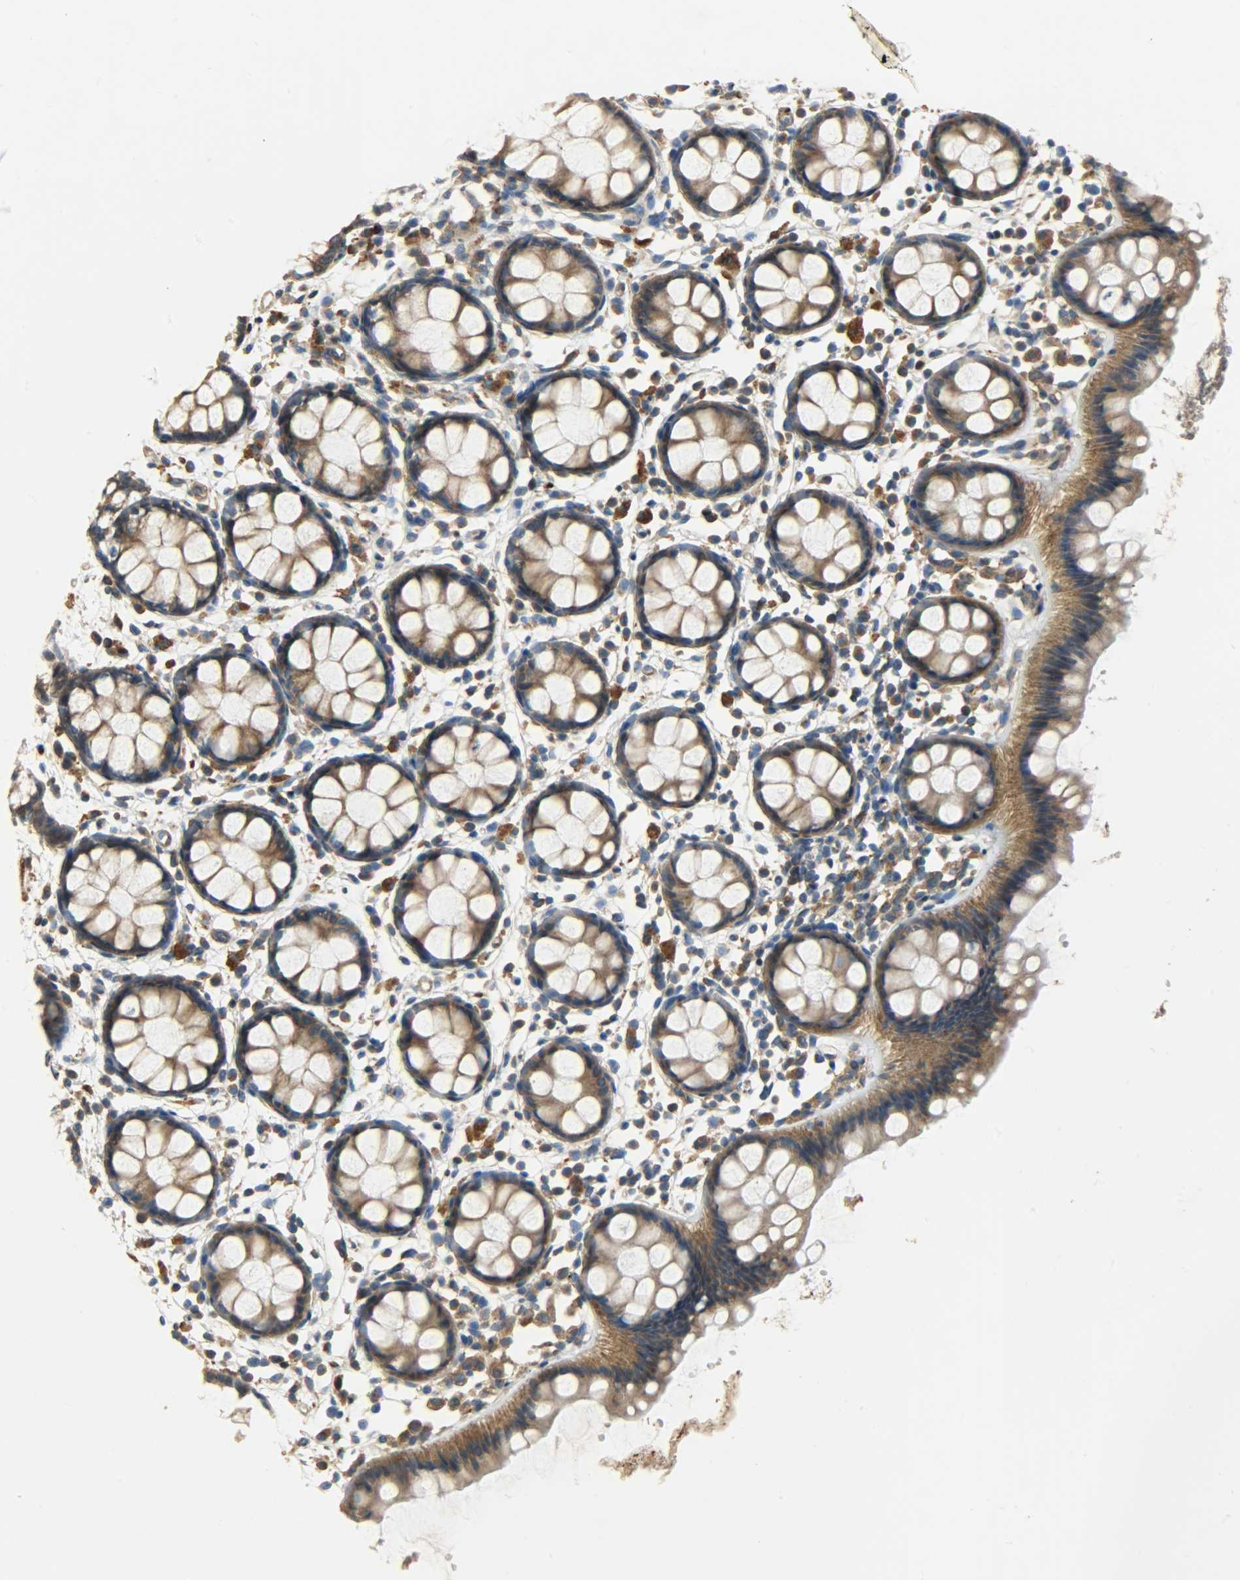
{"staining": {"intensity": "strong", "quantity": ">75%", "location": "cytoplasmic/membranous"}, "tissue": "rectum", "cell_type": "Glandular cells", "image_type": "normal", "snomed": [{"axis": "morphology", "description": "Normal tissue, NOS"}, {"axis": "topography", "description": "Rectum"}], "caption": "Protein positivity by immunohistochemistry displays strong cytoplasmic/membranous expression in approximately >75% of glandular cells in unremarkable rectum.", "gene": "C1orf198", "patient": {"sex": "female", "age": 66}}